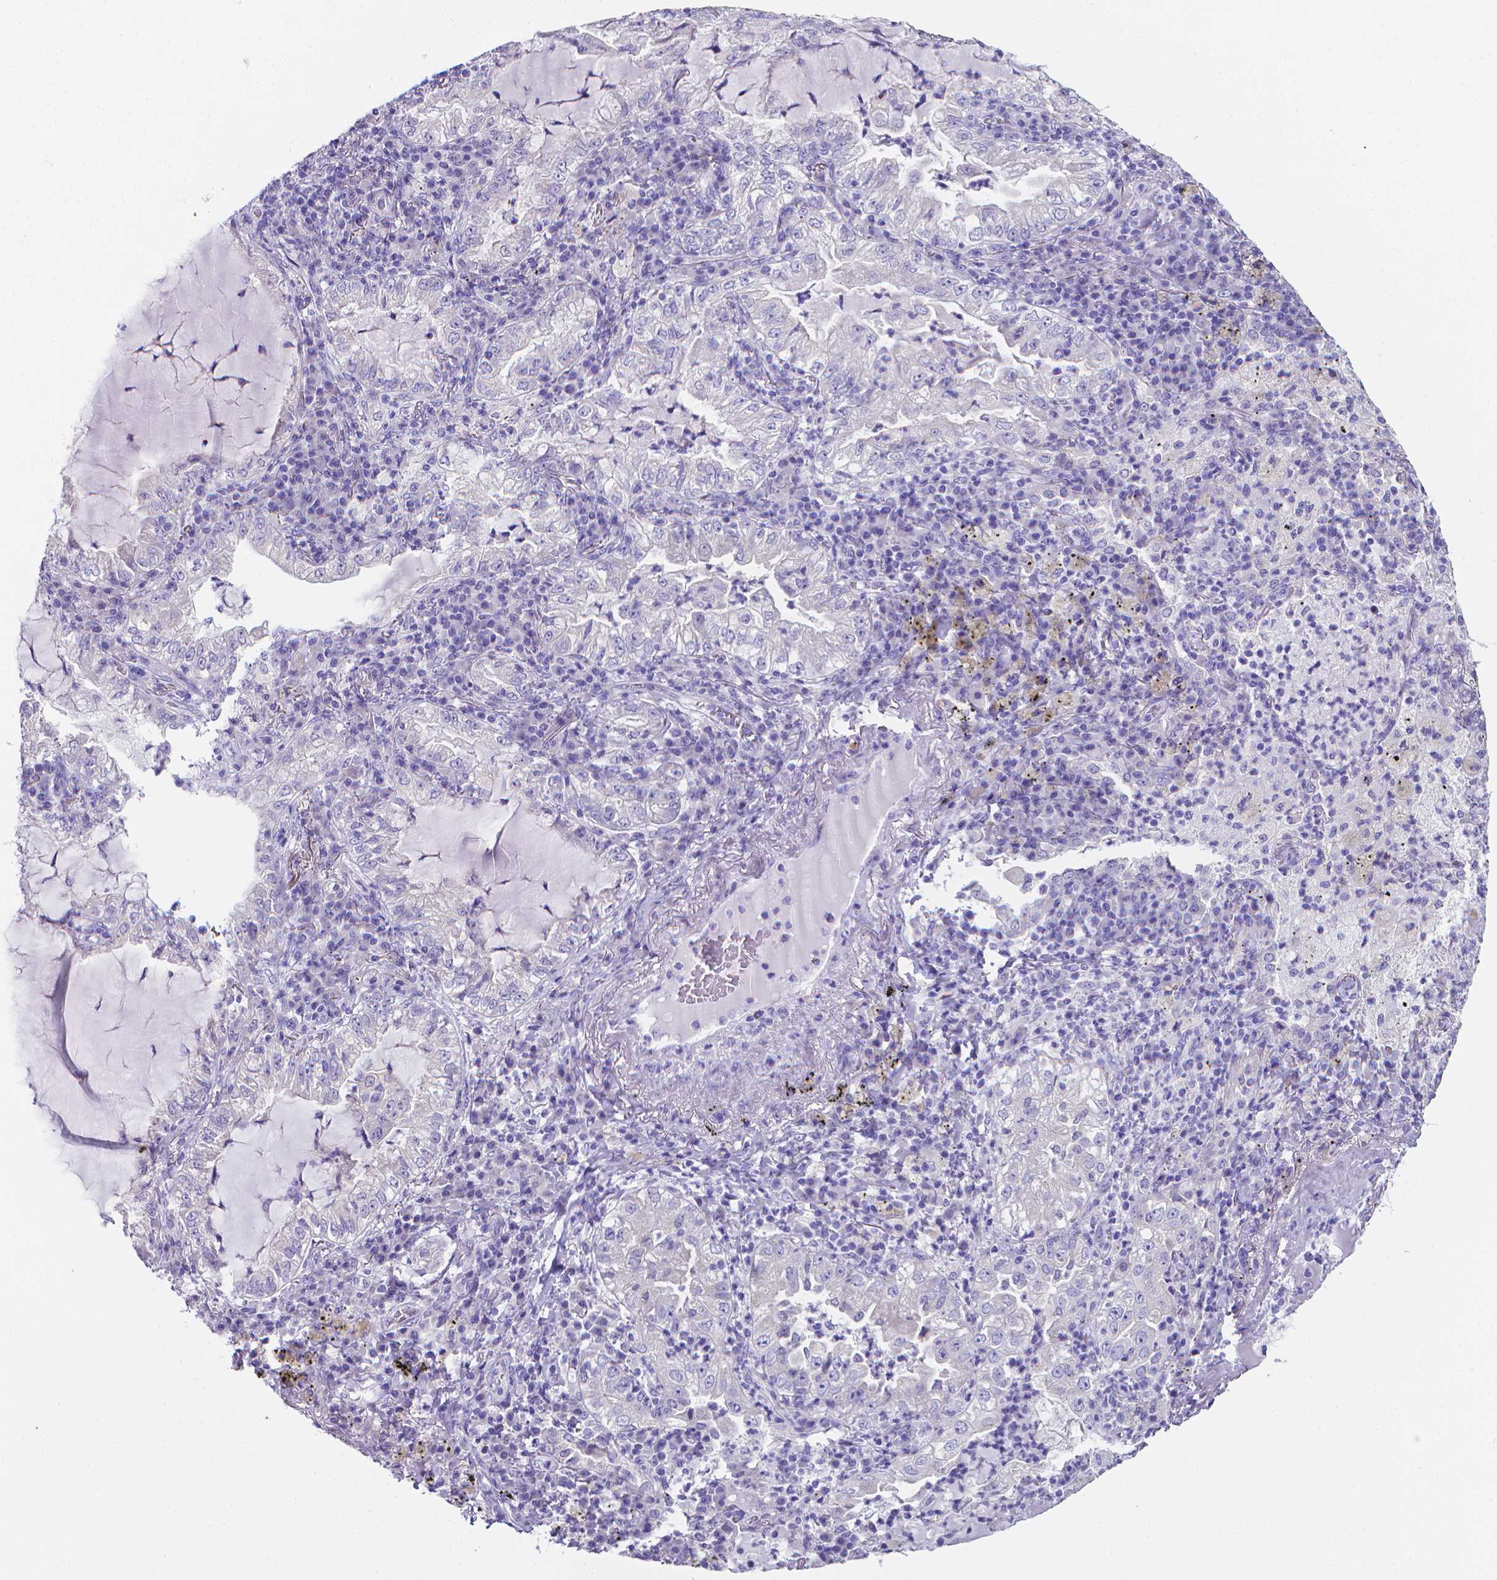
{"staining": {"intensity": "negative", "quantity": "none", "location": "none"}, "tissue": "lung cancer", "cell_type": "Tumor cells", "image_type": "cancer", "snomed": [{"axis": "morphology", "description": "Adenocarcinoma, NOS"}, {"axis": "topography", "description": "Lung"}], "caption": "Immunohistochemistry (IHC) micrograph of neoplastic tissue: adenocarcinoma (lung) stained with DAB demonstrates no significant protein positivity in tumor cells.", "gene": "LRRC73", "patient": {"sex": "female", "age": 73}}